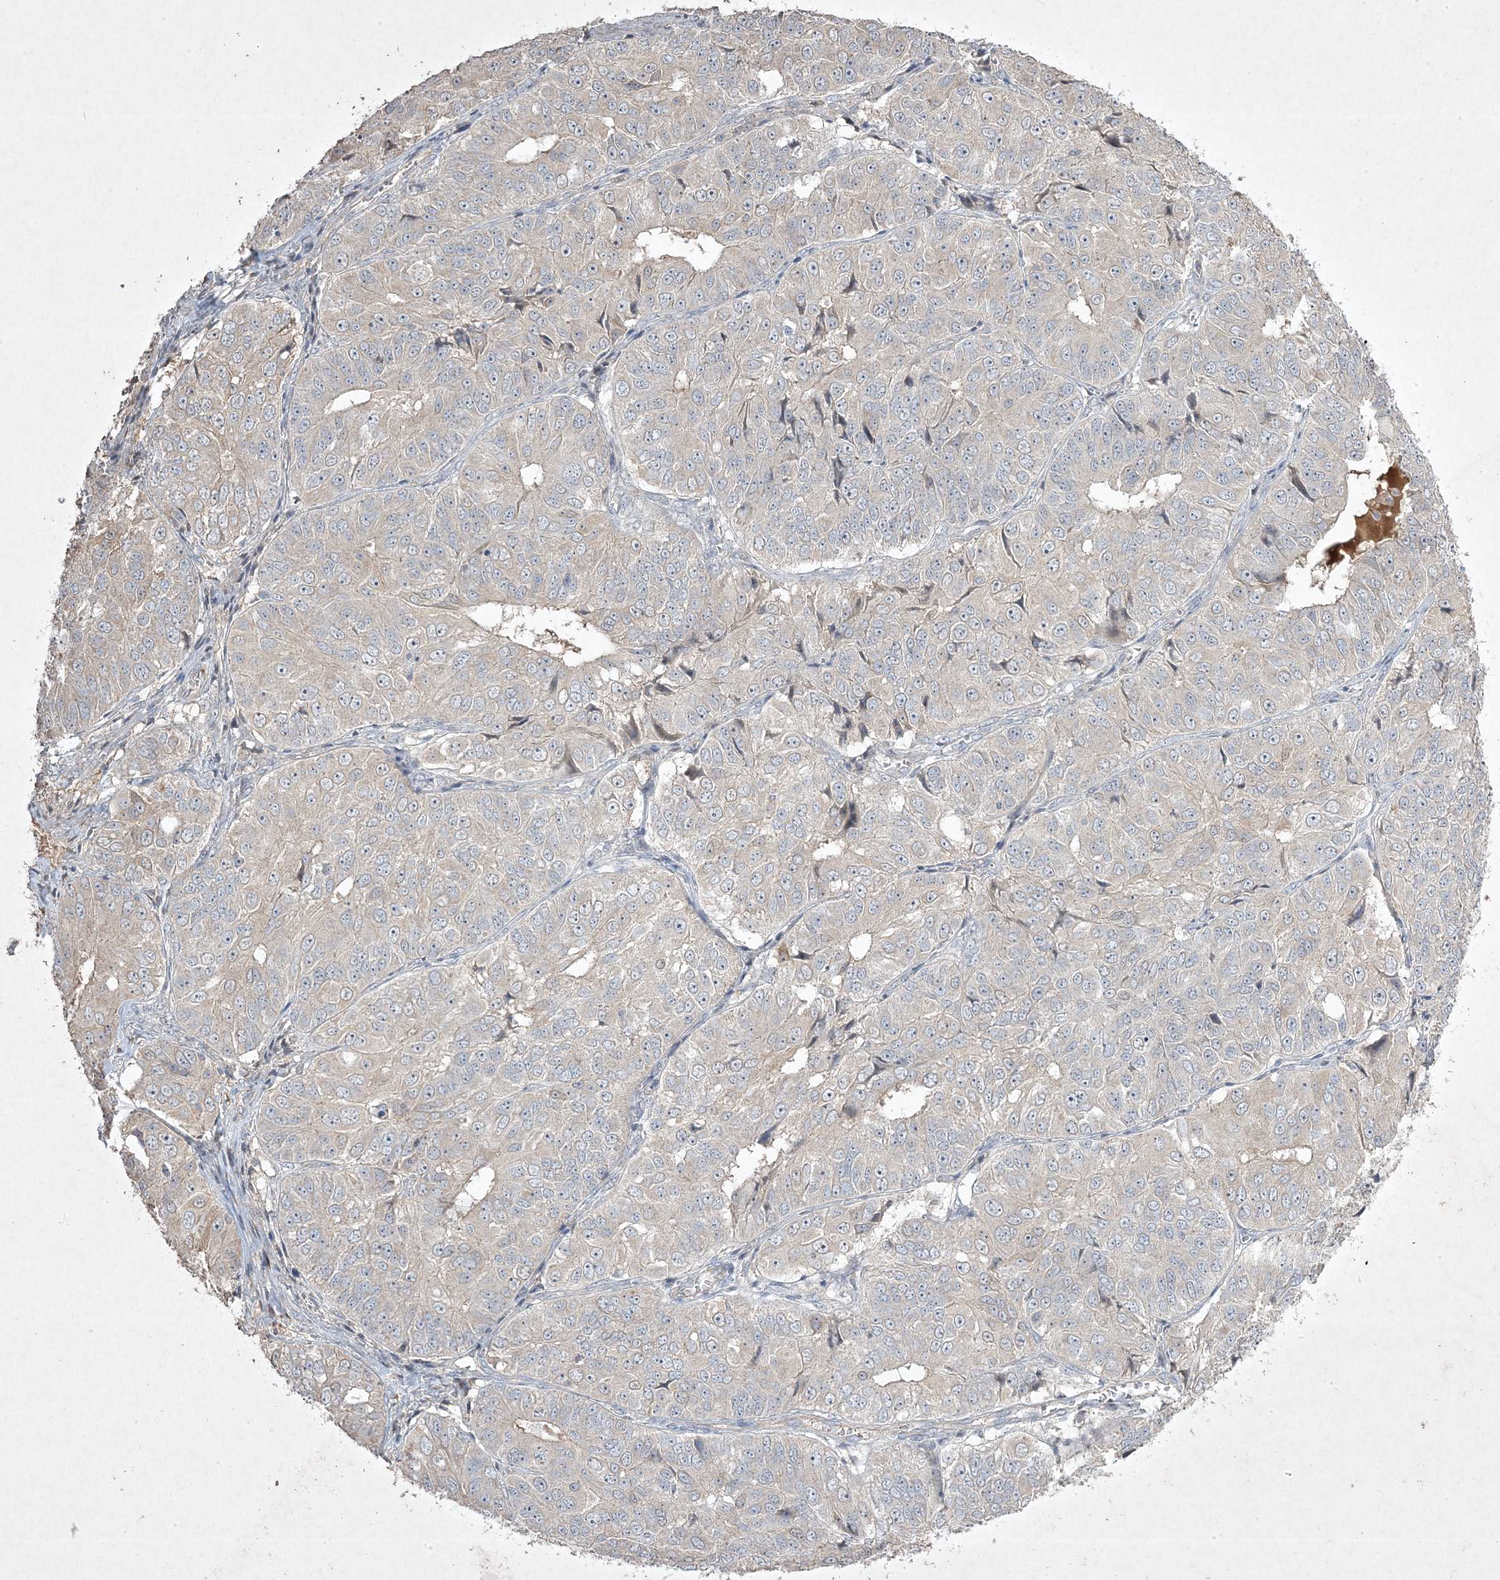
{"staining": {"intensity": "negative", "quantity": "none", "location": "none"}, "tissue": "ovarian cancer", "cell_type": "Tumor cells", "image_type": "cancer", "snomed": [{"axis": "morphology", "description": "Carcinoma, endometroid"}, {"axis": "topography", "description": "Ovary"}], "caption": "Tumor cells show no significant protein expression in ovarian cancer (endometroid carcinoma).", "gene": "RGL4", "patient": {"sex": "female", "age": 51}}